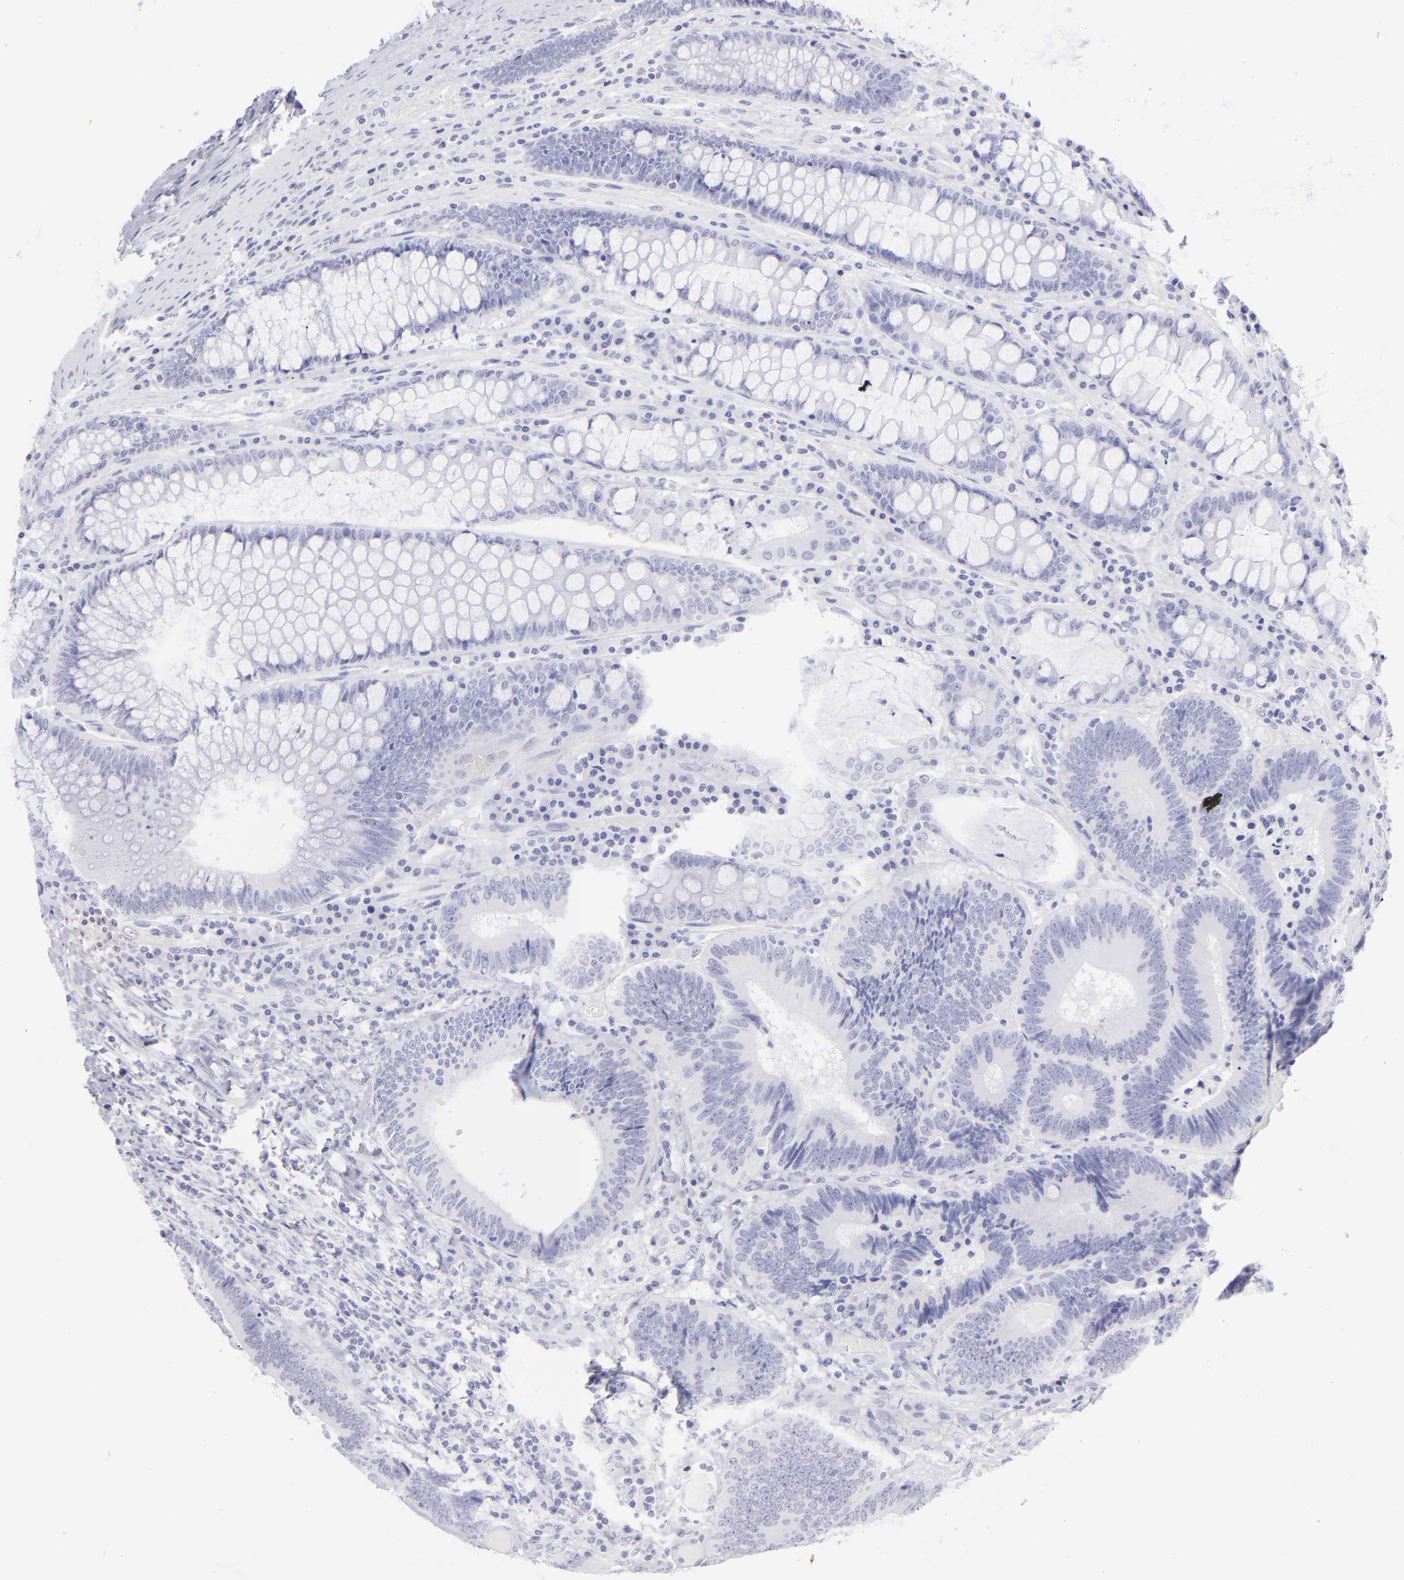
{"staining": {"intensity": "negative", "quantity": "none", "location": "none"}, "tissue": "colorectal cancer", "cell_type": "Tumor cells", "image_type": "cancer", "snomed": [{"axis": "morphology", "description": "Normal tissue, NOS"}, {"axis": "morphology", "description": "Adenocarcinoma, NOS"}, {"axis": "topography", "description": "Colon"}], "caption": "The immunohistochemistry (IHC) image has no significant positivity in tumor cells of colorectal cancer (adenocarcinoma) tissue.", "gene": "SLC1A3", "patient": {"sex": "female", "age": 78}}